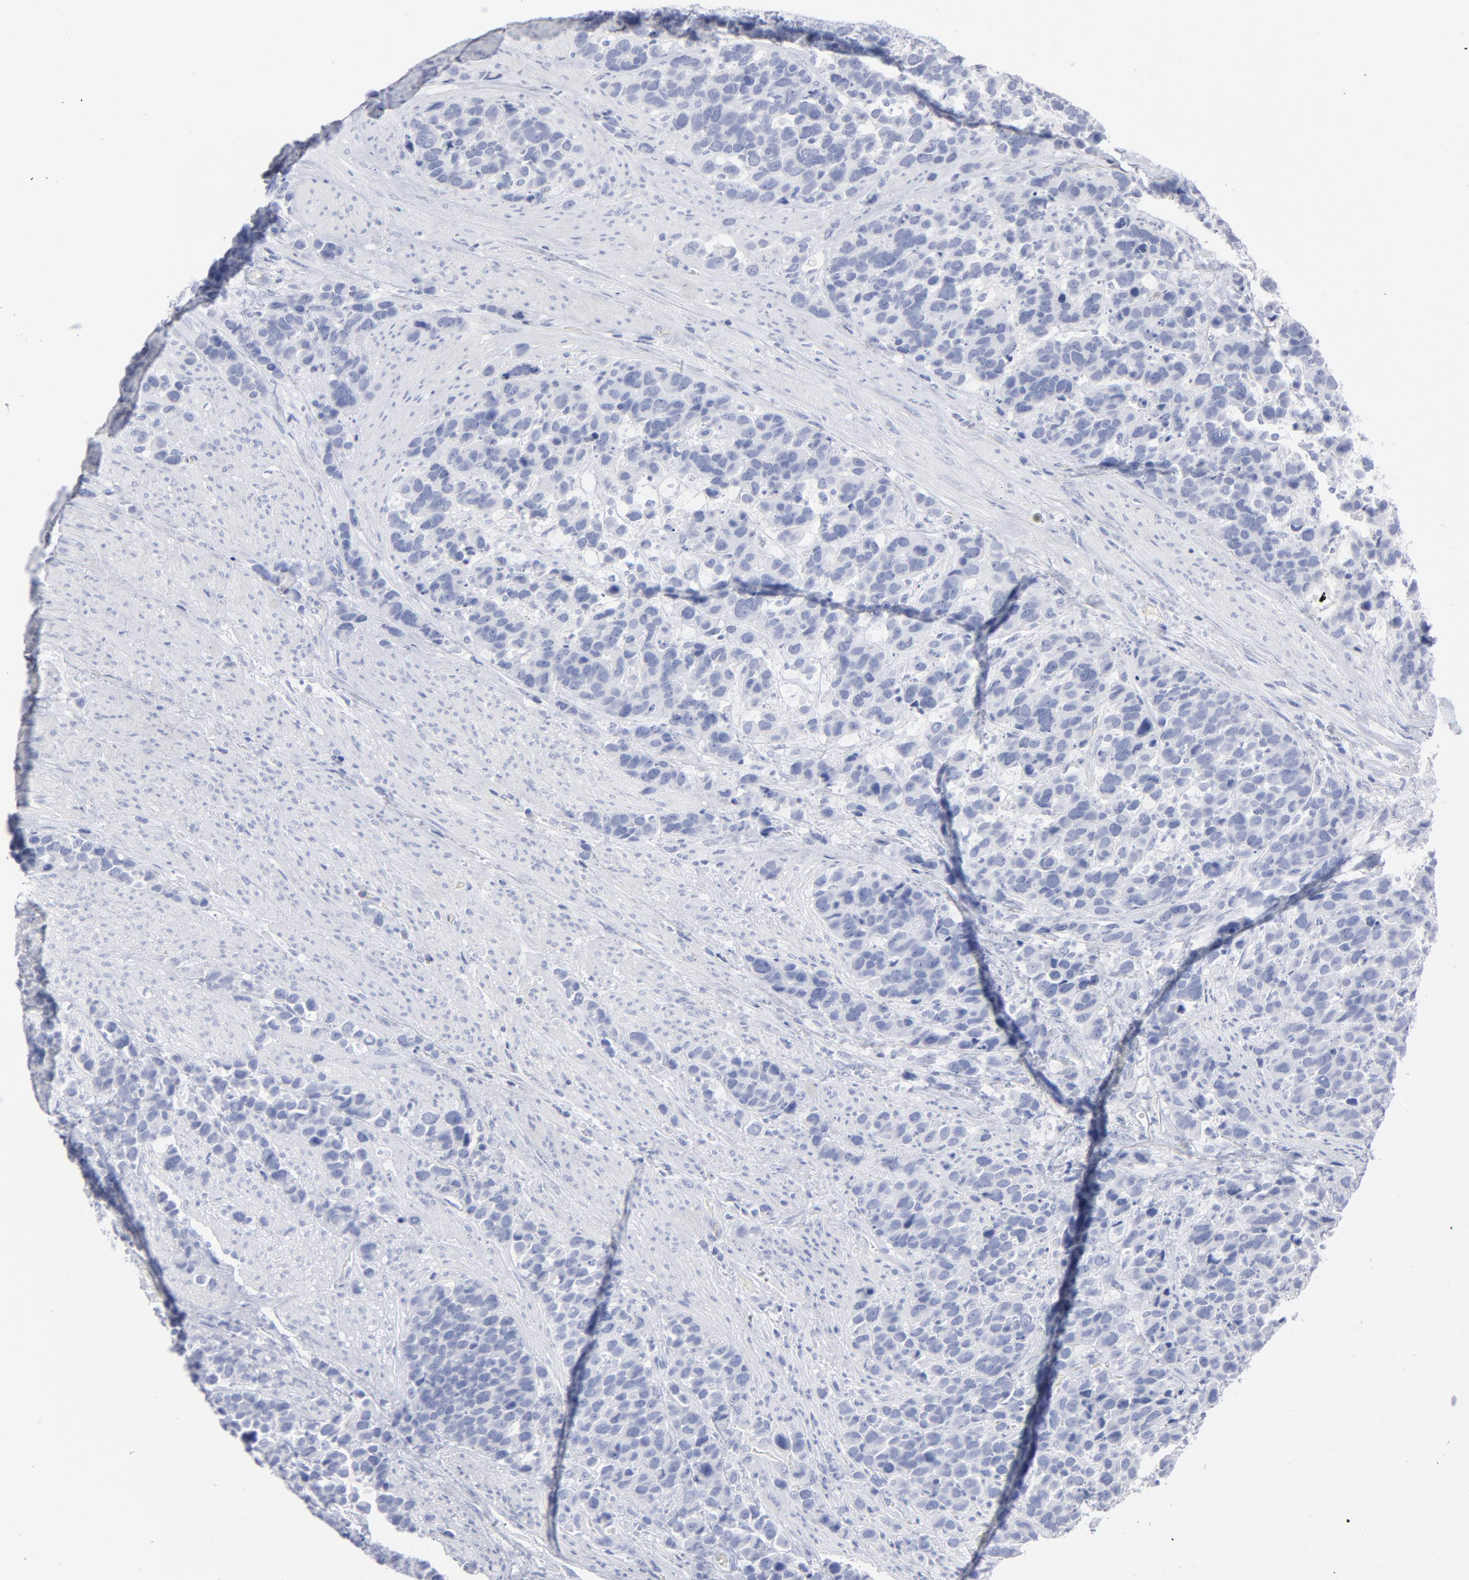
{"staining": {"intensity": "negative", "quantity": "none", "location": "none"}, "tissue": "stomach cancer", "cell_type": "Tumor cells", "image_type": "cancer", "snomed": [{"axis": "morphology", "description": "Adenocarcinoma, NOS"}, {"axis": "topography", "description": "Stomach, upper"}], "caption": "High power microscopy photomicrograph of an immunohistochemistry micrograph of stomach cancer (adenocarcinoma), revealing no significant expression in tumor cells. Brightfield microscopy of immunohistochemistry stained with DAB (brown) and hematoxylin (blue), captured at high magnification.", "gene": "P2RY8", "patient": {"sex": "male", "age": 71}}